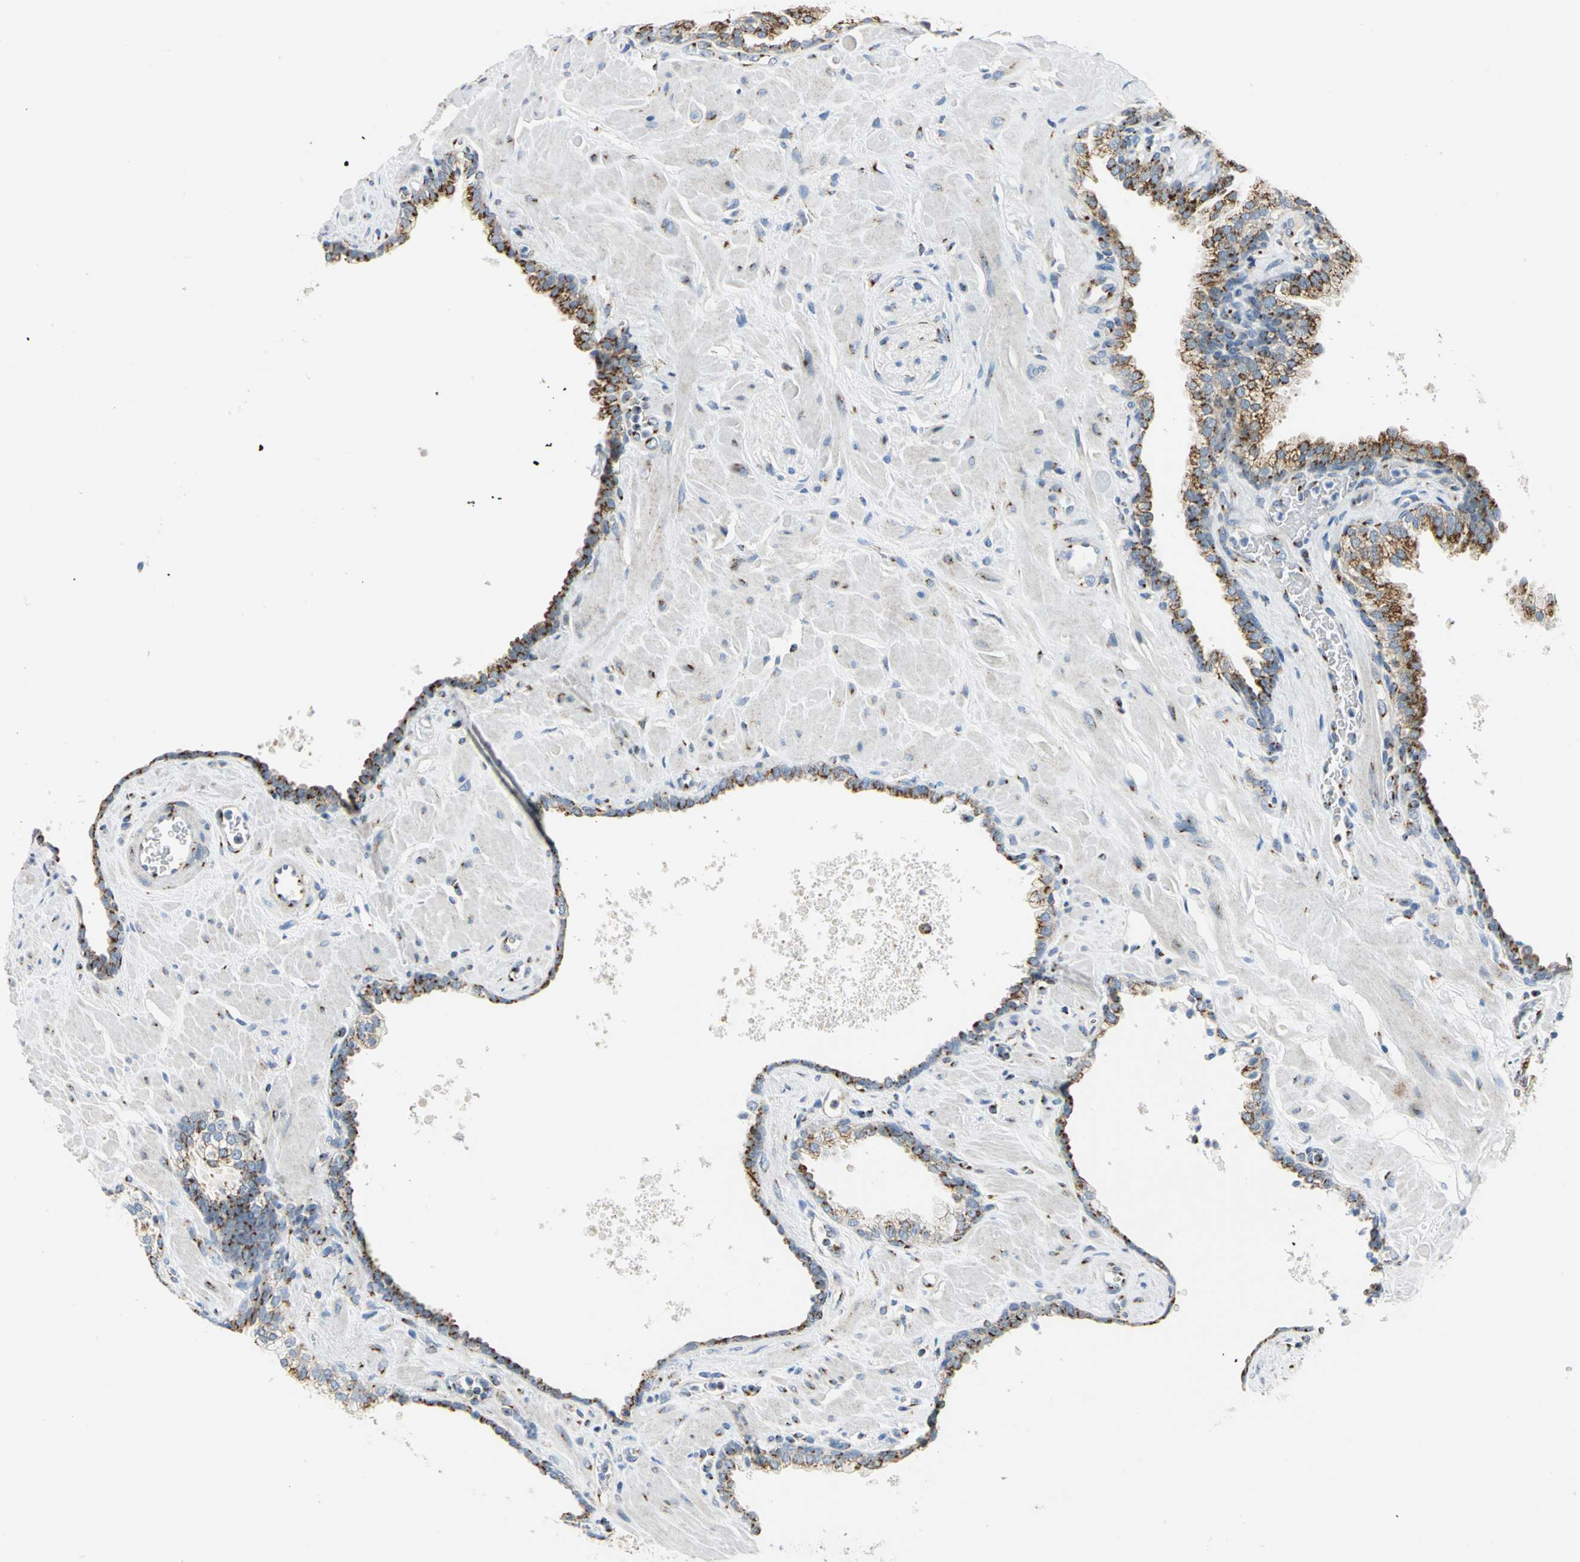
{"staining": {"intensity": "strong", "quantity": "25%-75%", "location": "cytoplasmic/membranous"}, "tissue": "prostate", "cell_type": "Glandular cells", "image_type": "normal", "snomed": [{"axis": "morphology", "description": "Normal tissue, NOS"}, {"axis": "topography", "description": "Prostate"}], "caption": "The histopathology image displays staining of normal prostate, revealing strong cytoplasmic/membranous protein staining (brown color) within glandular cells.", "gene": "GPR3", "patient": {"sex": "male", "age": 60}}